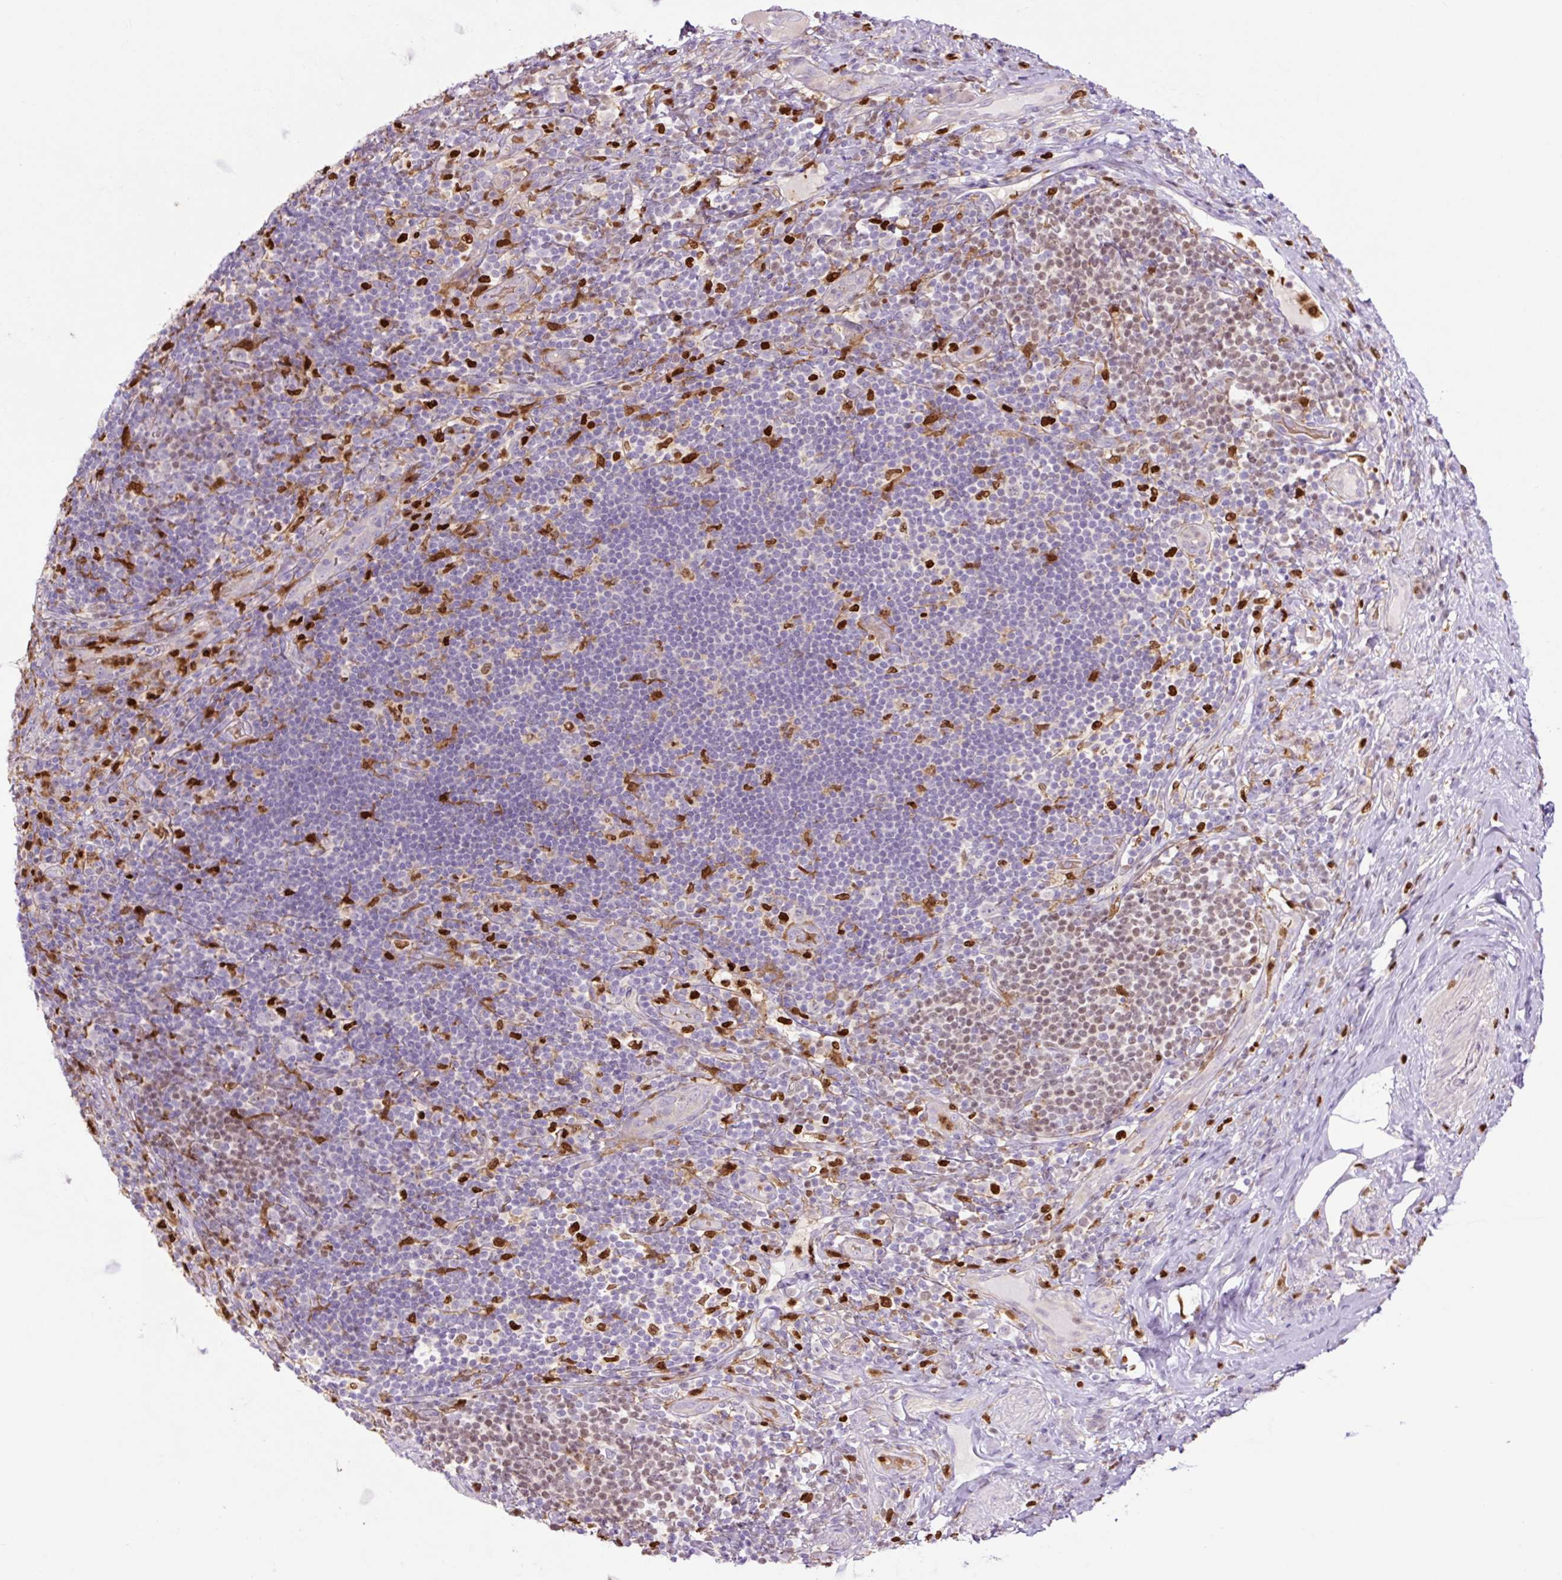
{"staining": {"intensity": "negative", "quantity": "none", "location": "none"}, "tissue": "appendix", "cell_type": "Glandular cells", "image_type": "normal", "snomed": [{"axis": "morphology", "description": "Normal tissue, NOS"}, {"axis": "topography", "description": "Appendix"}], "caption": "Micrograph shows no significant protein positivity in glandular cells of normal appendix.", "gene": "SPI1", "patient": {"sex": "female", "age": 43}}